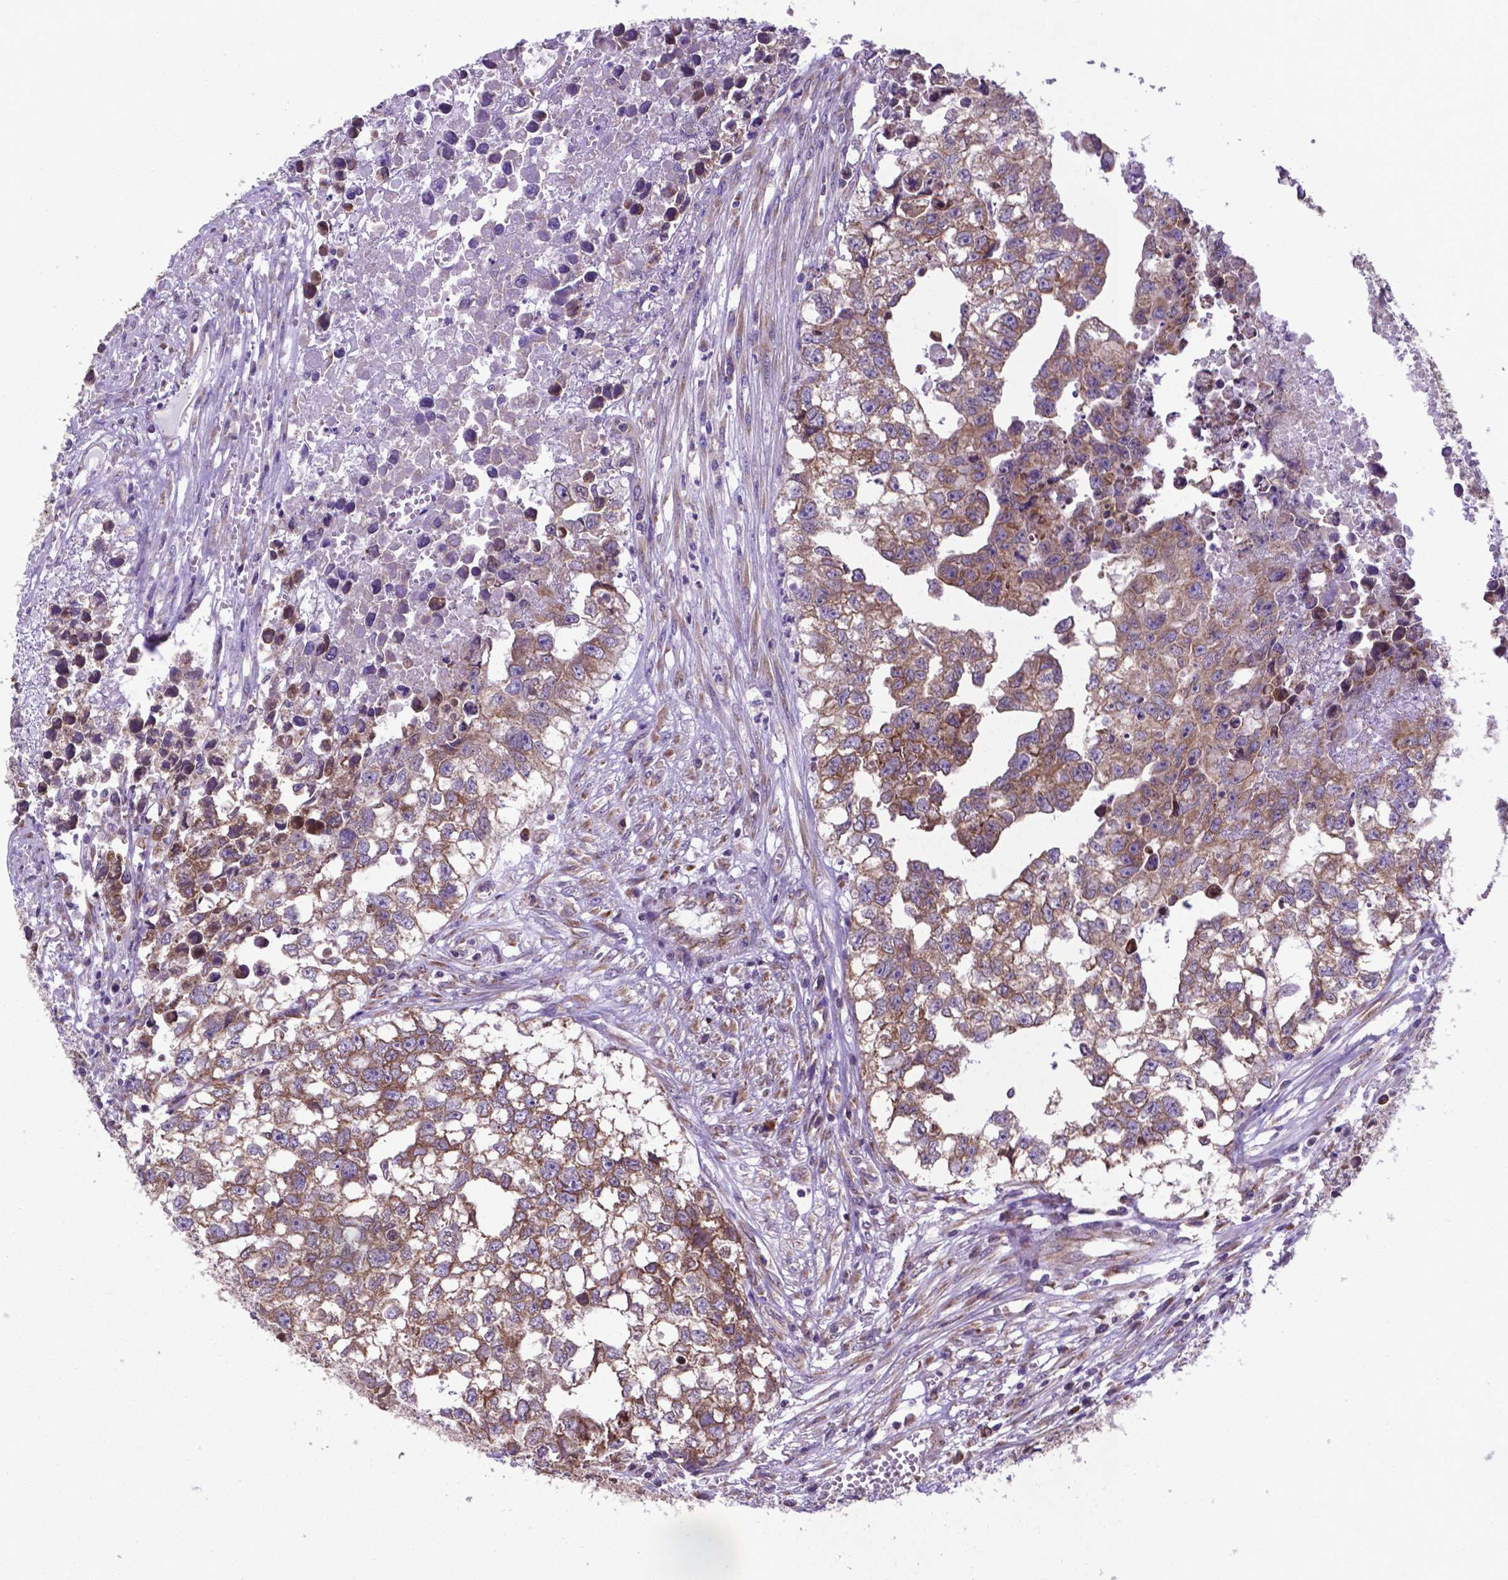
{"staining": {"intensity": "moderate", "quantity": ">75%", "location": "cytoplasmic/membranous"}, "tissue": "testis cancer", "cell_type": "Tumor cells", "image_type": "cancer", "snomed": [{"axis": "morphology", "description": "Carcinoma, Embryonal, NOS"}, {"axis": "morphology", "description": "Teratoma, malignant, NOS"}, {"axis": "topography", "description": "Testis"}], "caption": "Testis cancer (malignant teratoma) stained with a protein marker demonstrates moderate staining in tumor cells.", "gene": "WDR83OS", "patient": {"sex": "male", "age": 44}}